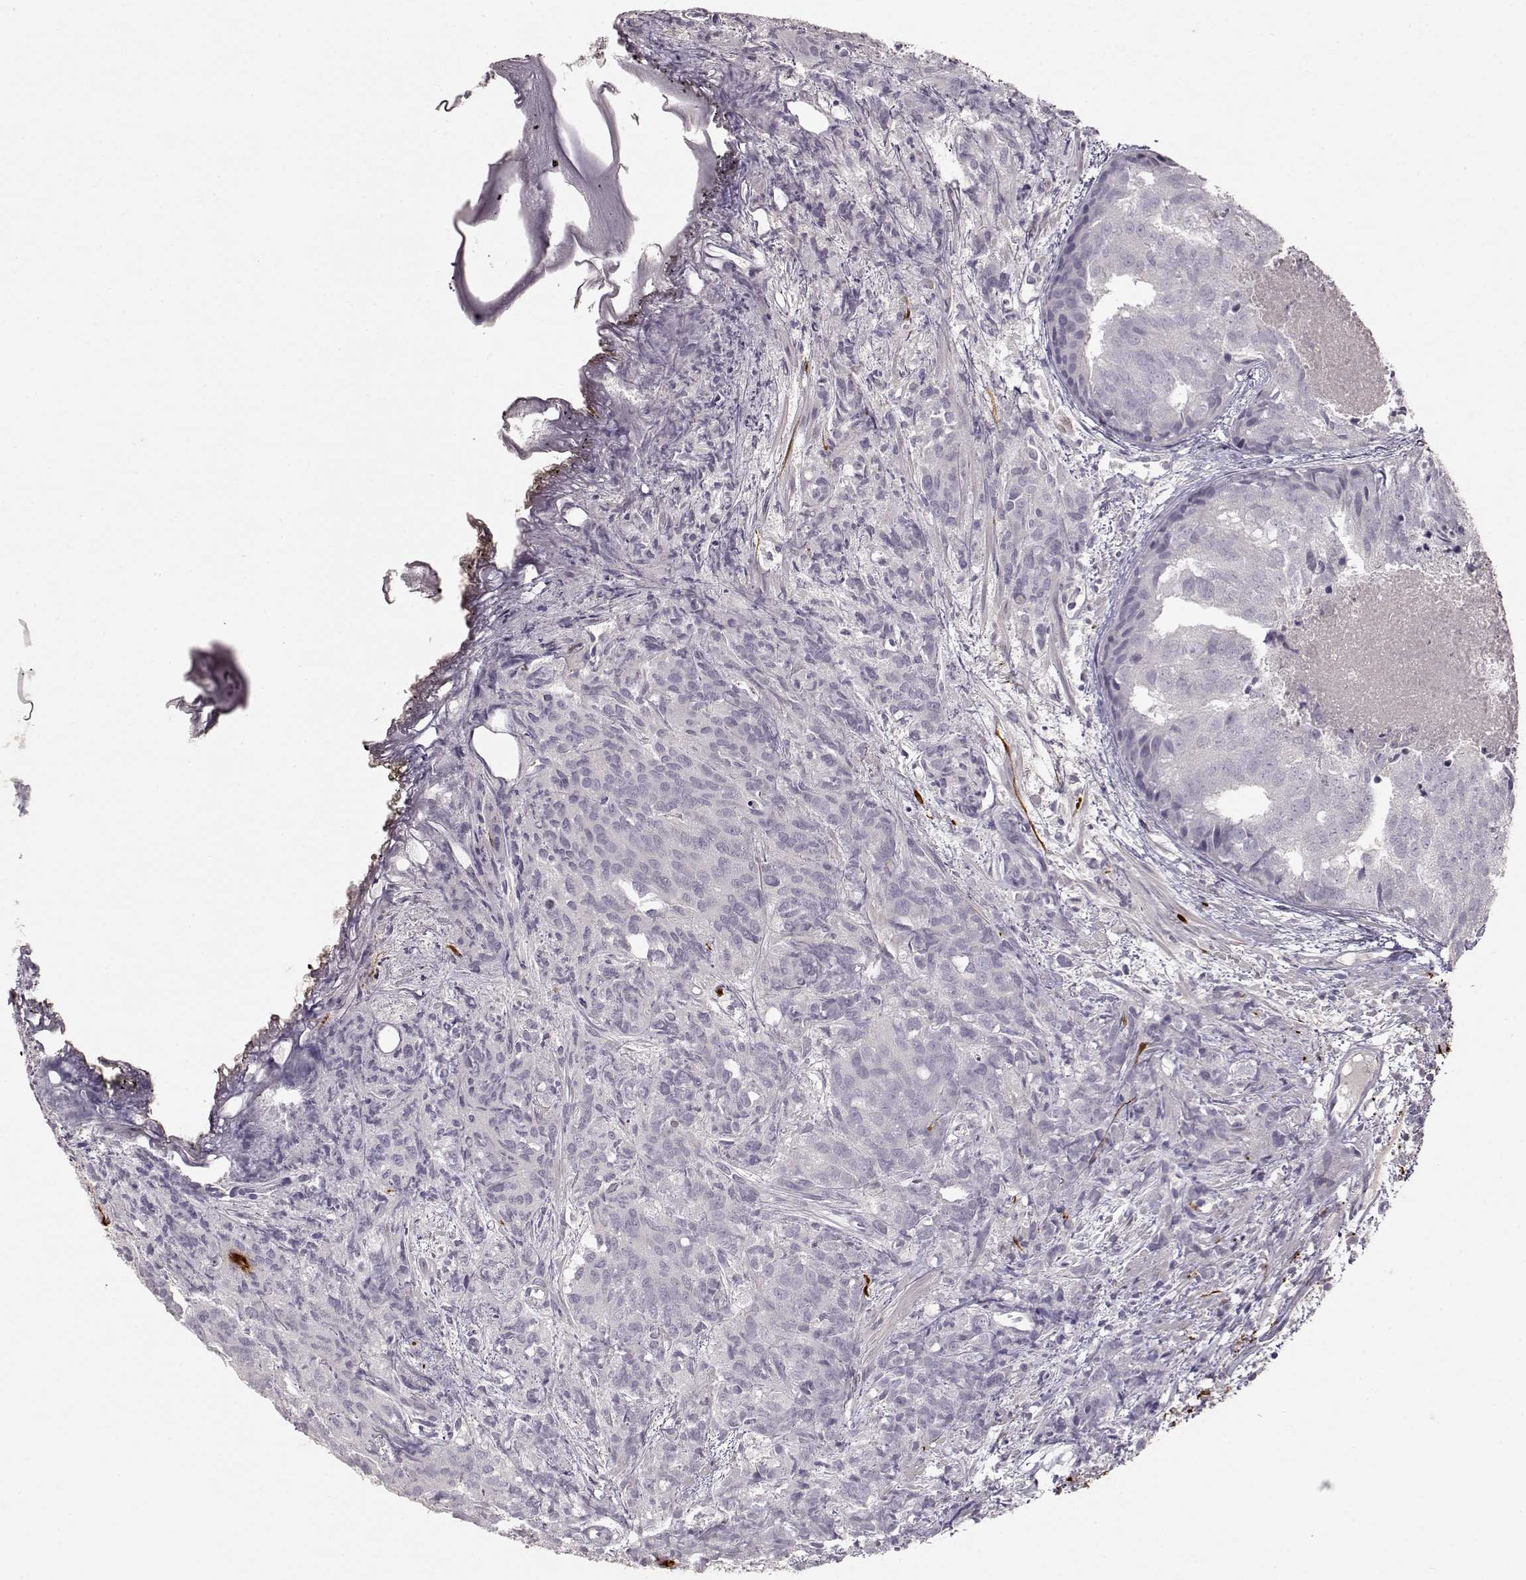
{"staining": {"intensity": "negative", "quantity": "none", "location": "none"}, "tissue": "prostate cancer", "cell_type": "Tumor cells", "image_type": "cancer", "snomed": [{"axis": "morphology", "description": "Adenocarcinoma, High grade"}, {"axis": "topography", "description": "Prostate"}], "caption": "Prostate cancer (adenocarcinoma (high-grade)) stained for a protein using immunohistochemistry (IHC) displays no staining tumor cells.", "gene": "S100B", "patient": {"sex": "male", "age": 58}}